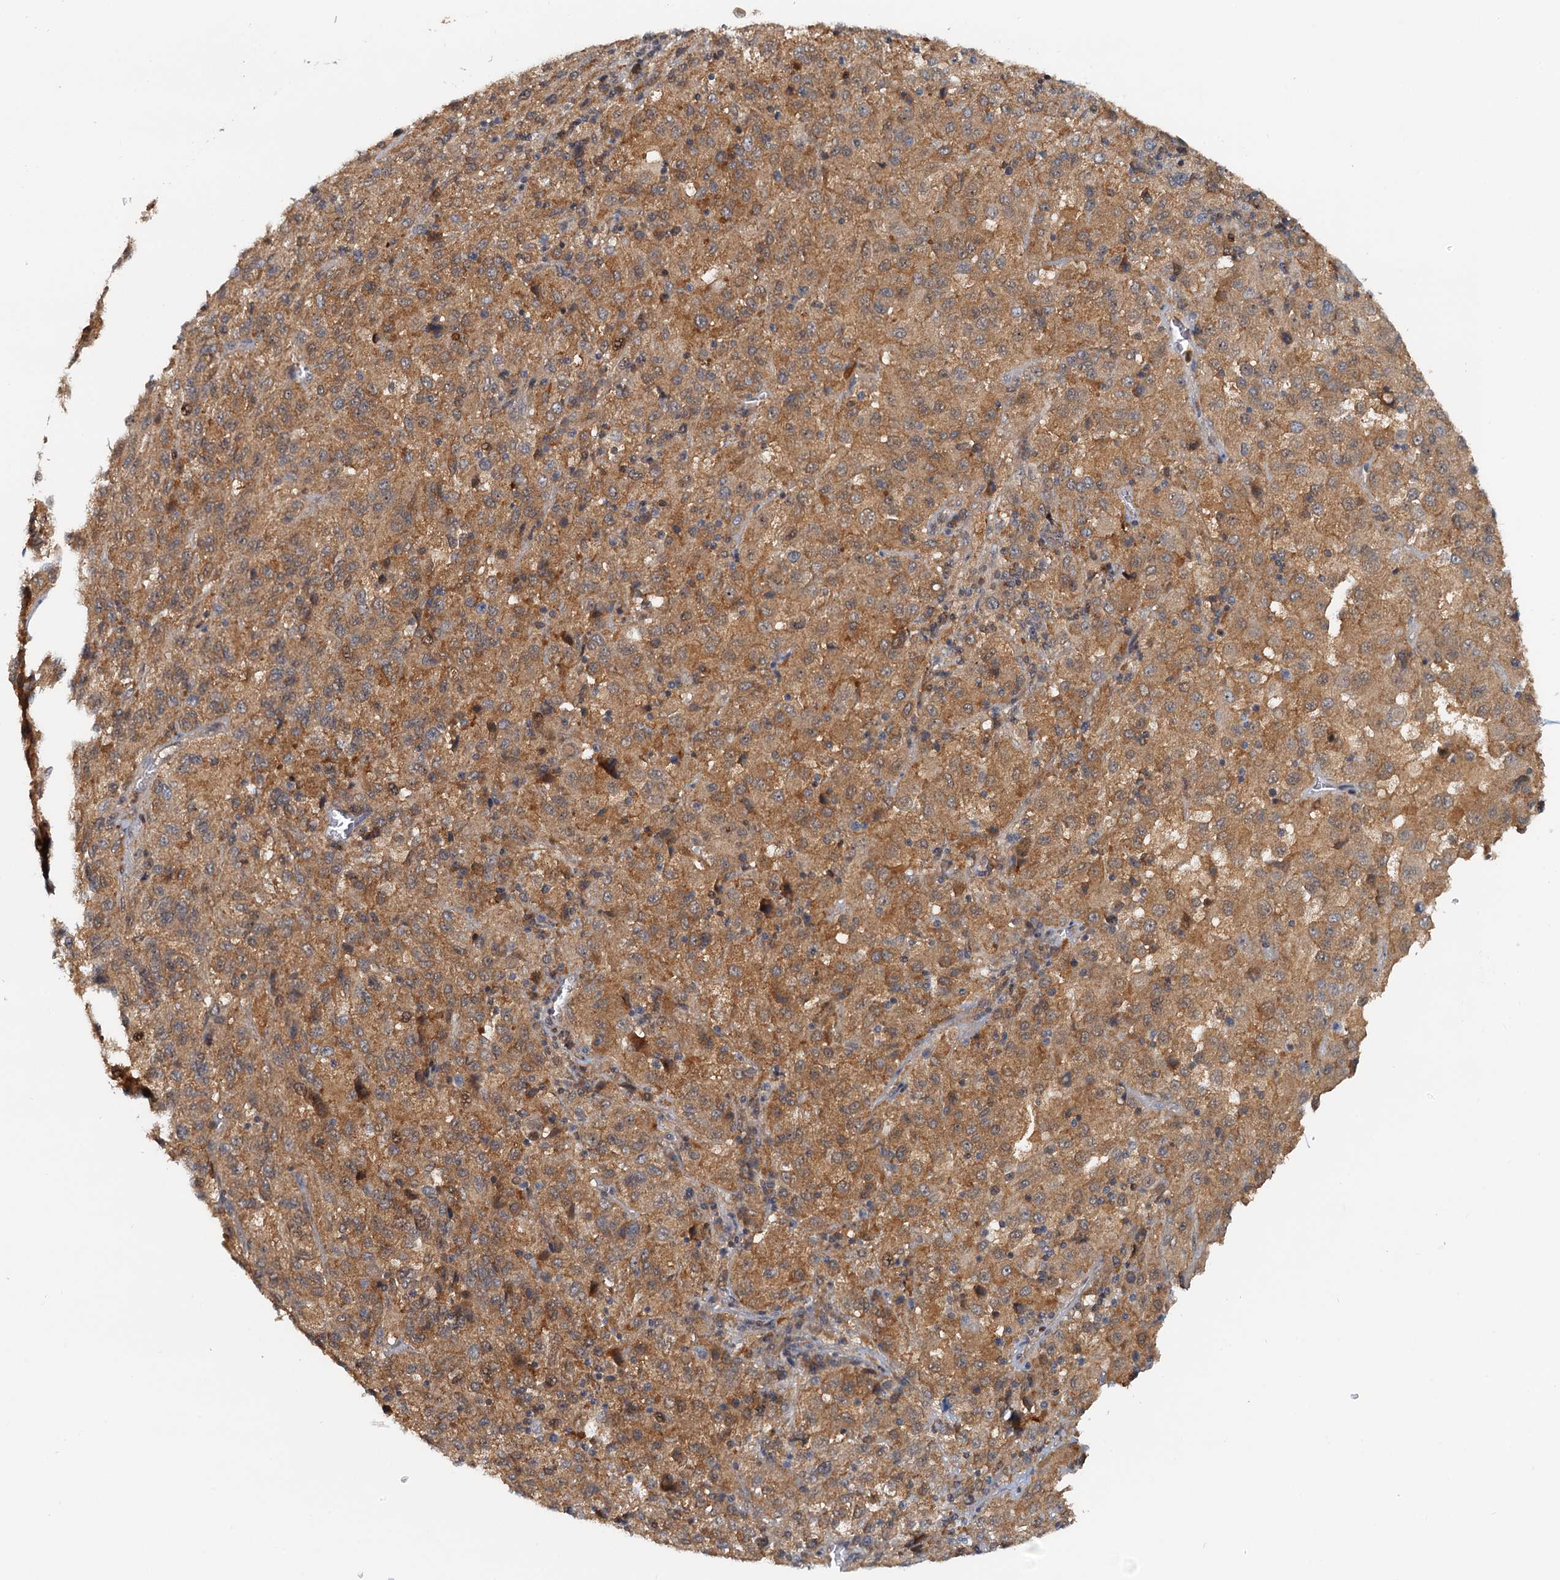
{"staining": {"intensity": "moderate", "quantity": ">75%", "location": "cytoplasmic/membranous"}, "tissue": "melanoma", "cell_type": "Tumor cells", "image_type": "cancer", "snomed": [{"axis": "morphology", "description": "Malignant melanoma, Metastatic site"}, {"axis": "topography", "description": "Lung"}], "caption": "Human malignant melanoma (metastatic site) stained with a protein marker demonstrates moderate staining in tumor cells.", "gene": "TOLLIP", "patient": {"sex": "male", "age": 64}}